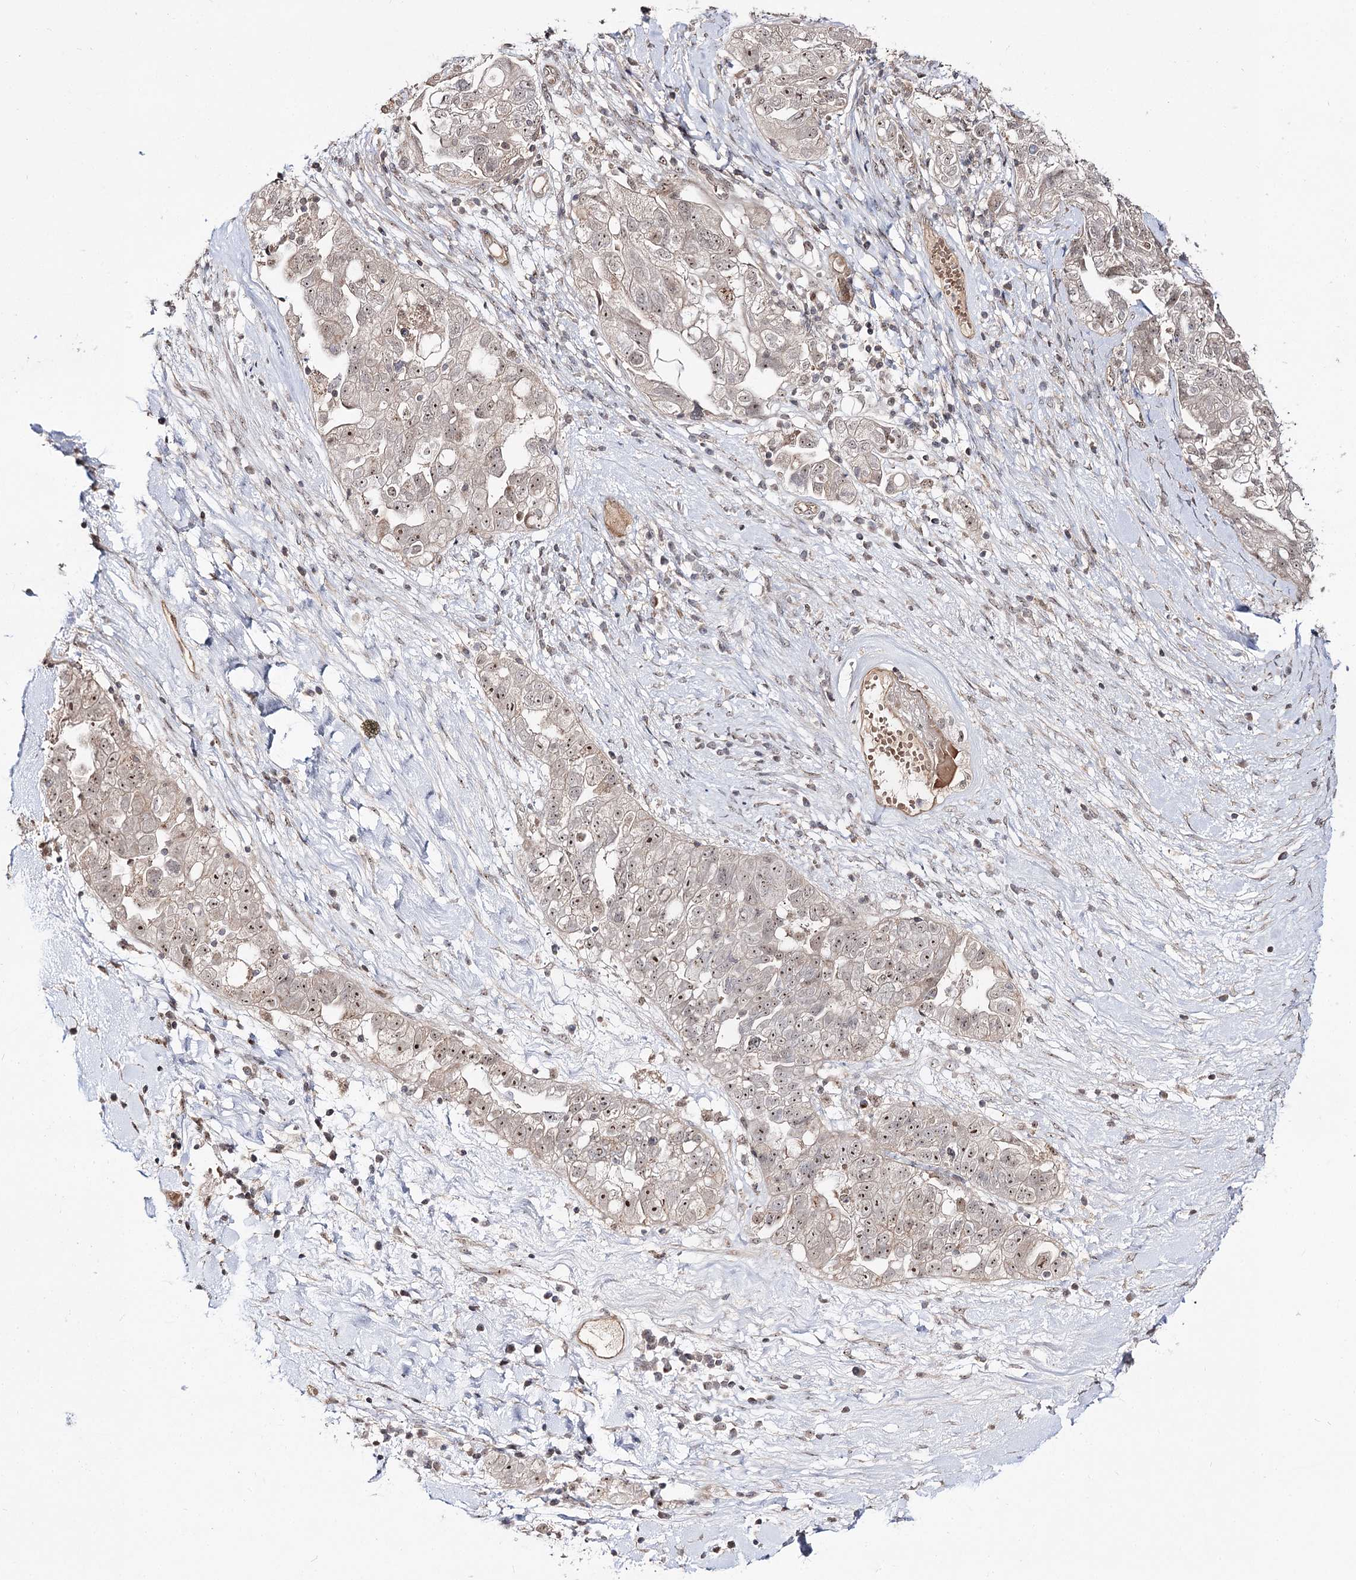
{"staining": {"intensity": "moderate", "quantity": "25%-75%", "location": "nuclear"}, "tissue": "ovarian cancer", "cell_type": "Tumor cells", "image_type": "cancer", "snomed": [{"axis": "morphology", "description": "Carcinoma, NOS"}, {"axis": "morphology", "description": "Cystadenocarcinoma, serous, NOS"}, {"axis": "topography", "description": "Ovary"}], "caption": "Immunohistochemistry (IHC) staining of serous cystadenocarcinoma (ovarian), which reveals medium levels of moderate nuclear expression in approximately 25%-75% of tumor cells indicating moderate nuclear protein positivity. The staining was performed using DAB (brown) for protein detection and nuclei were counterstained in hematoxylin (blue).", "gene": "RRP9", "patient": {"sex": "female", "age": 69}}